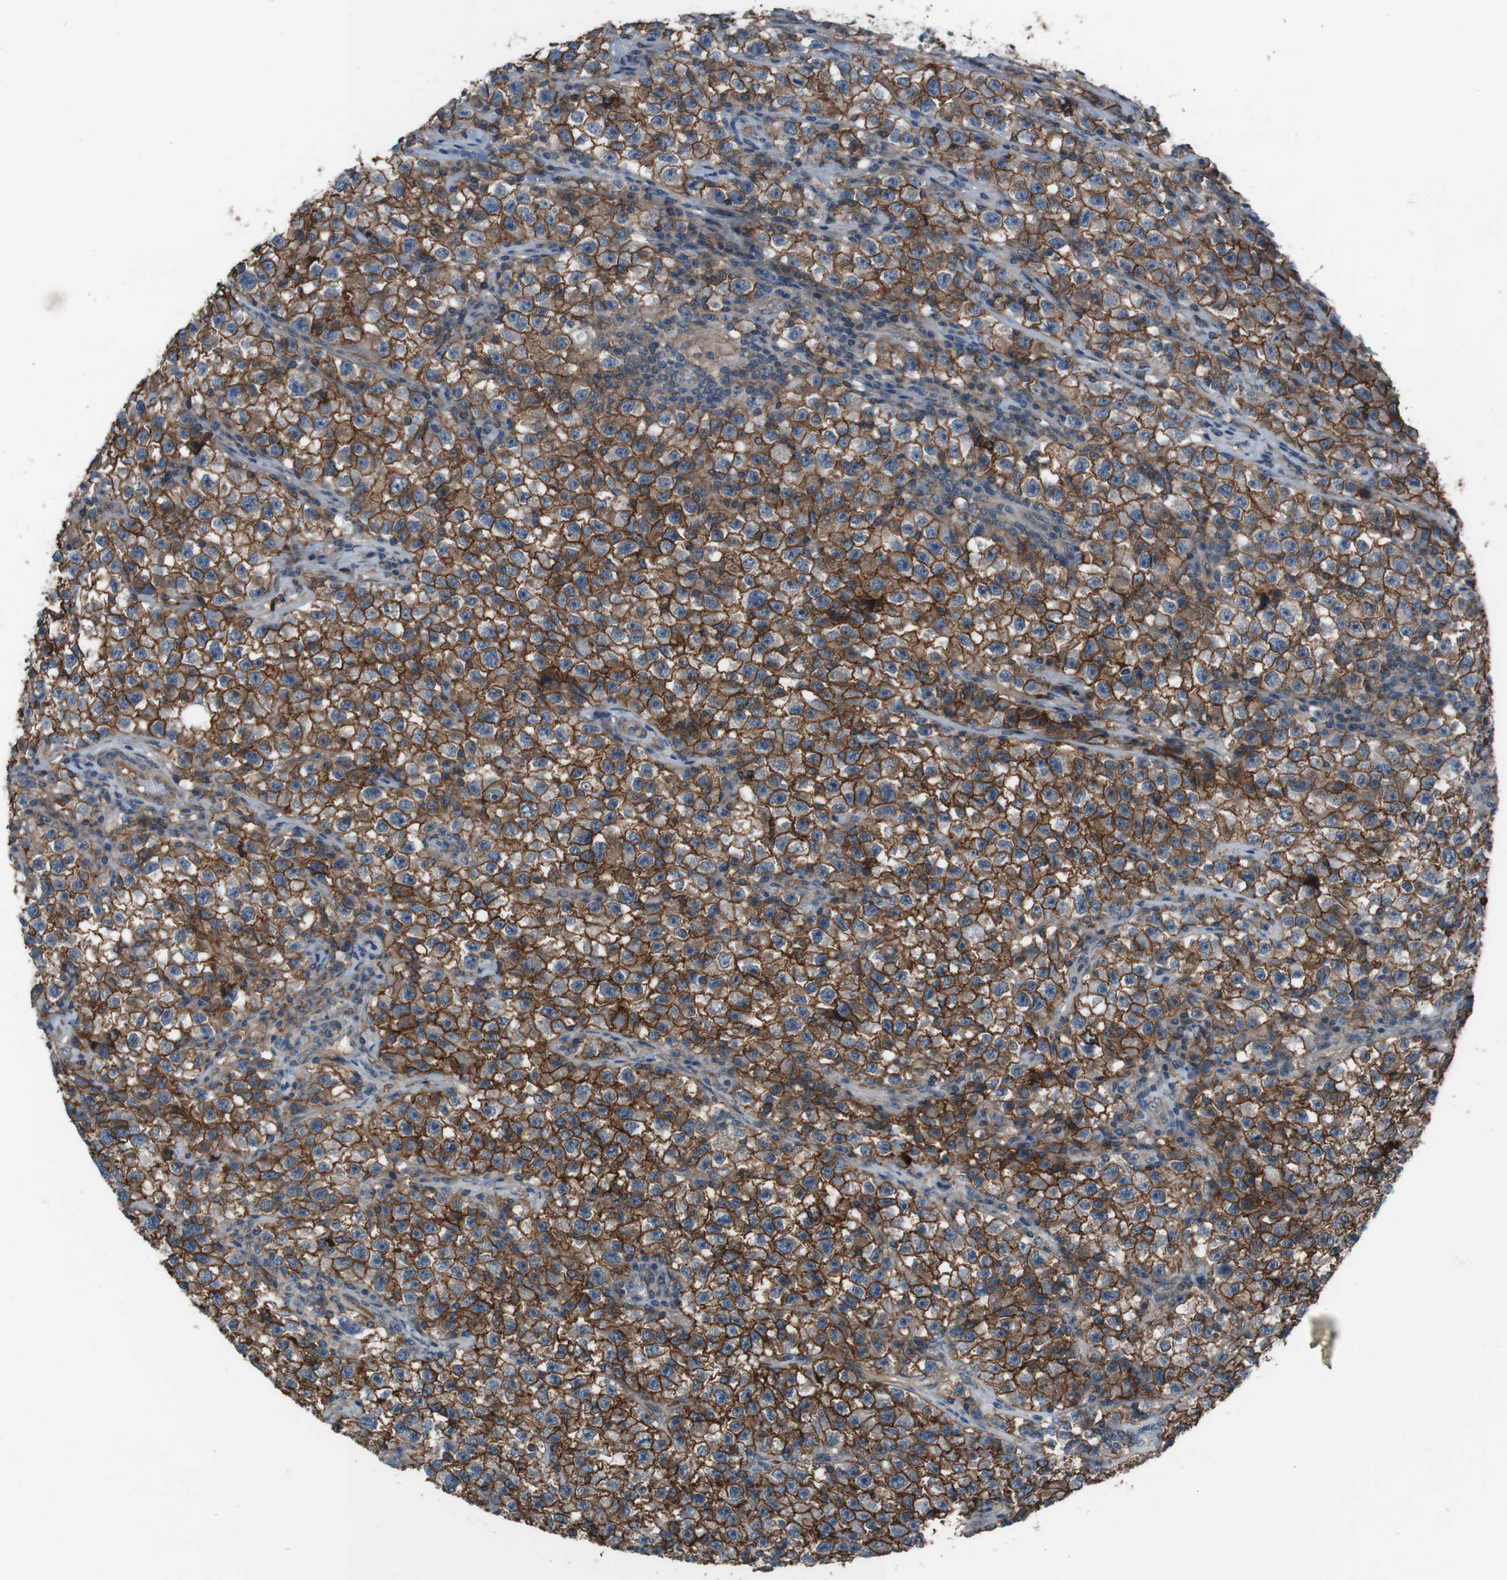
{"staining": {"intensity": "strong", "quantity": ">75%", "location": "cytoplasmic/membranous"}, "tissue": "testis cancer", "cell_type": "Tumor cells", "image_type": "cancer", "snomed": [{"axis": "morphology", "description": "Seminoma, NOS"}, {"axis": "topography", "description": "Testis"}], "caption": "A high amount of strong cytoplasmic/membranous expression is present in about >75% of tumor cells in testis cancer (seminoma) tissue.", "gene": "ATP2B1", "patient": {"sex": "male", "age": 22}}